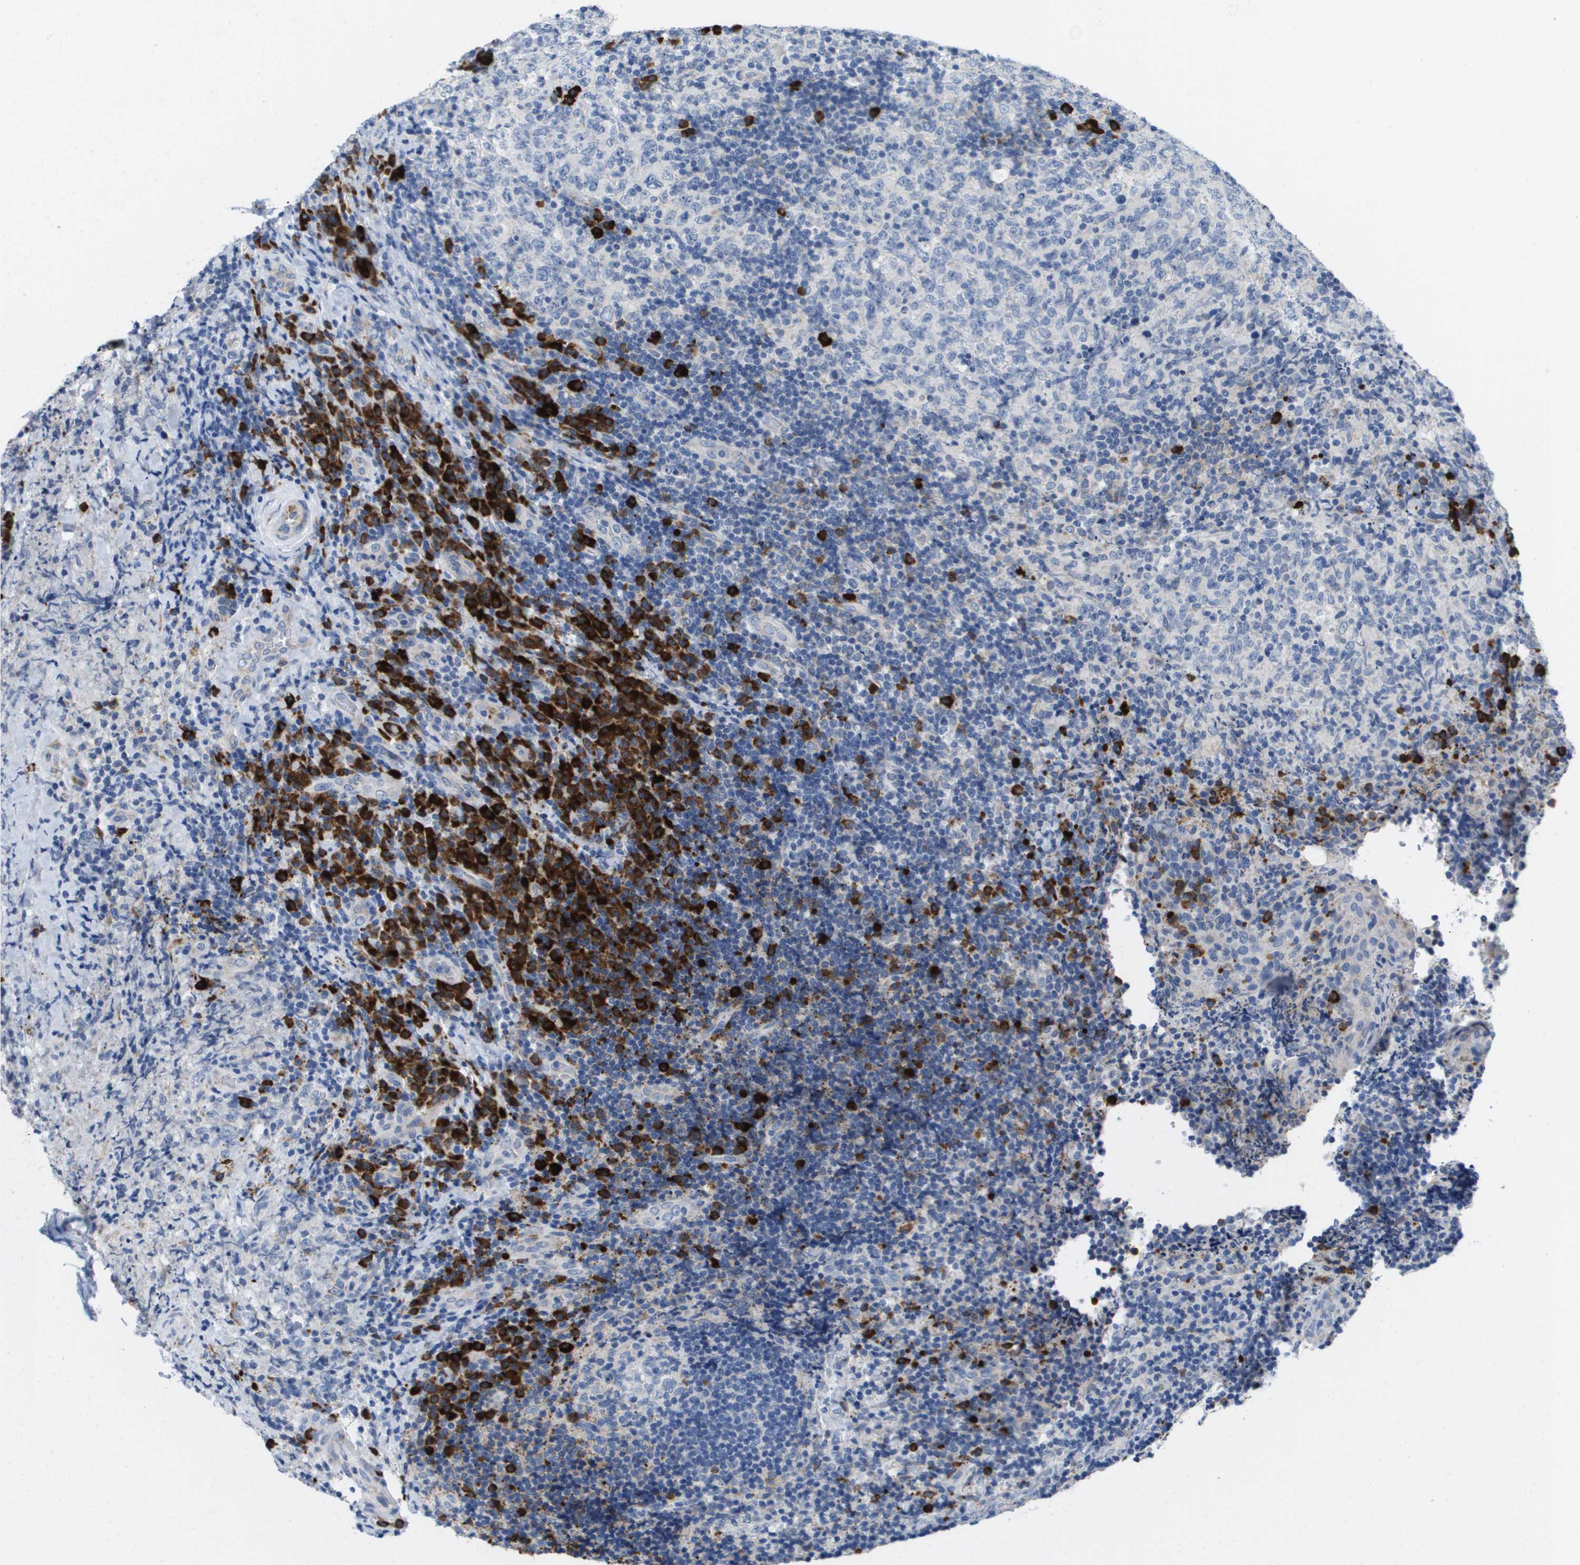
{"staining": {"intensity": "negative", "quantity": "none", "location": "none"}, "tissue": "lymphoma", "cell_type": "Tumor cells", "image_type": "cancer", "snomed": [{"axis": "morphology", "description": "Malignant lymphoma, non-Hodgkin's type, High grade"}, {"axis": "topography", "description": "Tonsil"}], "caption": "This histopathology image is of lymphoma stained with immunohistochemistry (IHC) to label a protein in brown with the nuclei are counter-stained blue. There is no expression in tumor cells. (DAB IHC with hematoxylin counter stain).", "gene": "CD3G", "patient": {"sex": "female", "age": 36}}